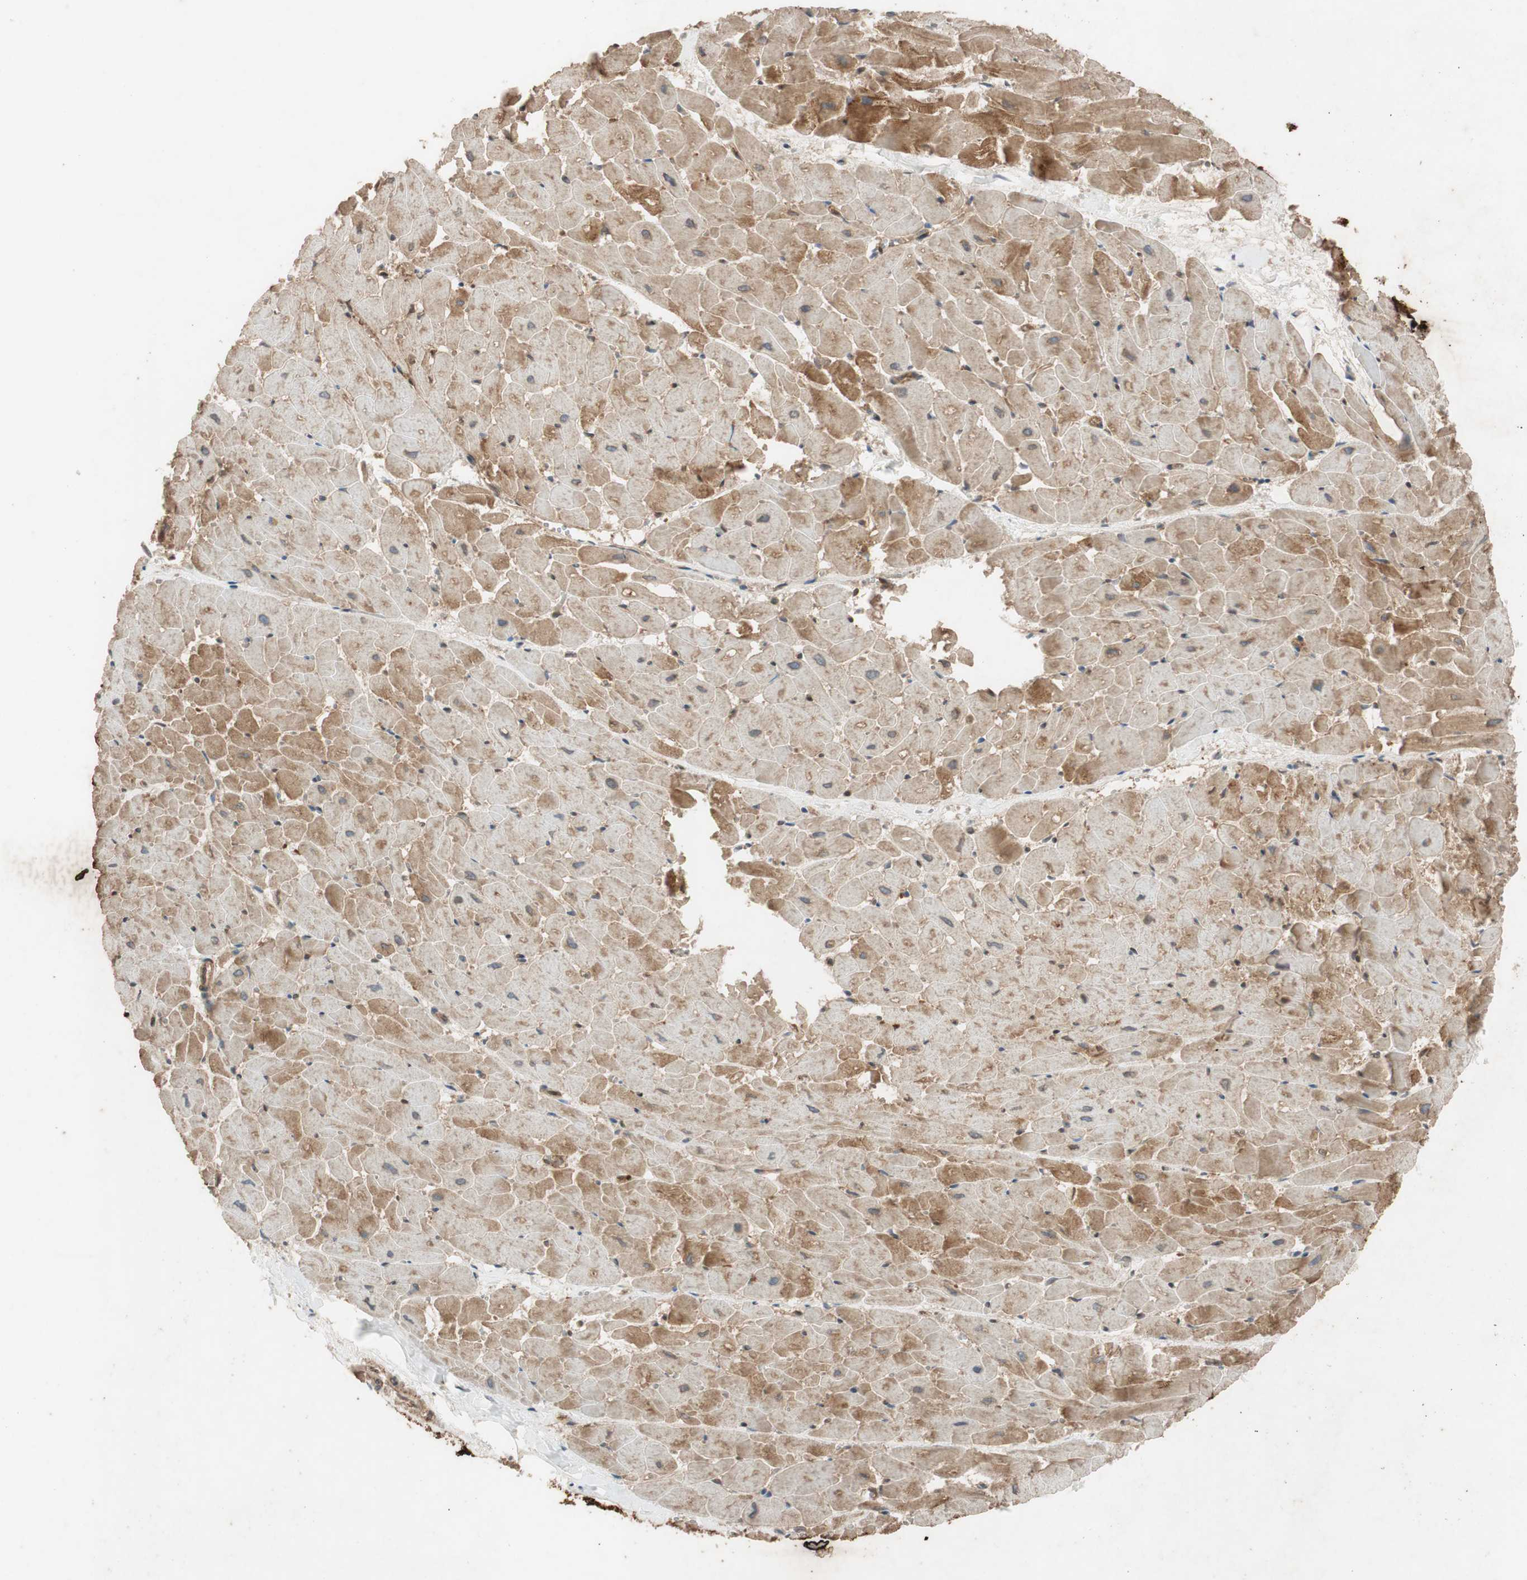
{"staining": {"intensity": "moderate", "quantity": "25%-75%", "location": "cytoplasmic/membranous"}, "tissue": "heart muscle", "cell_type": "Cardiomyocytes", "image_type": "normal", "snomed": [{"axis": "morphology", "description": "Normal tissue, NOS"}, {"axis": "topography", "description": "Heart"}], "caption": "IHC of benign human heart muscle exhibits medium levels of moderate cytoplasmic/membranous expression in approximately 25%-75% of cardiomyocytes. (DAB IHC, brown staining for protein, blue staining for nuclei).", "gene": "EPHA8", "patient": {"sex": "female", "age": 19}}